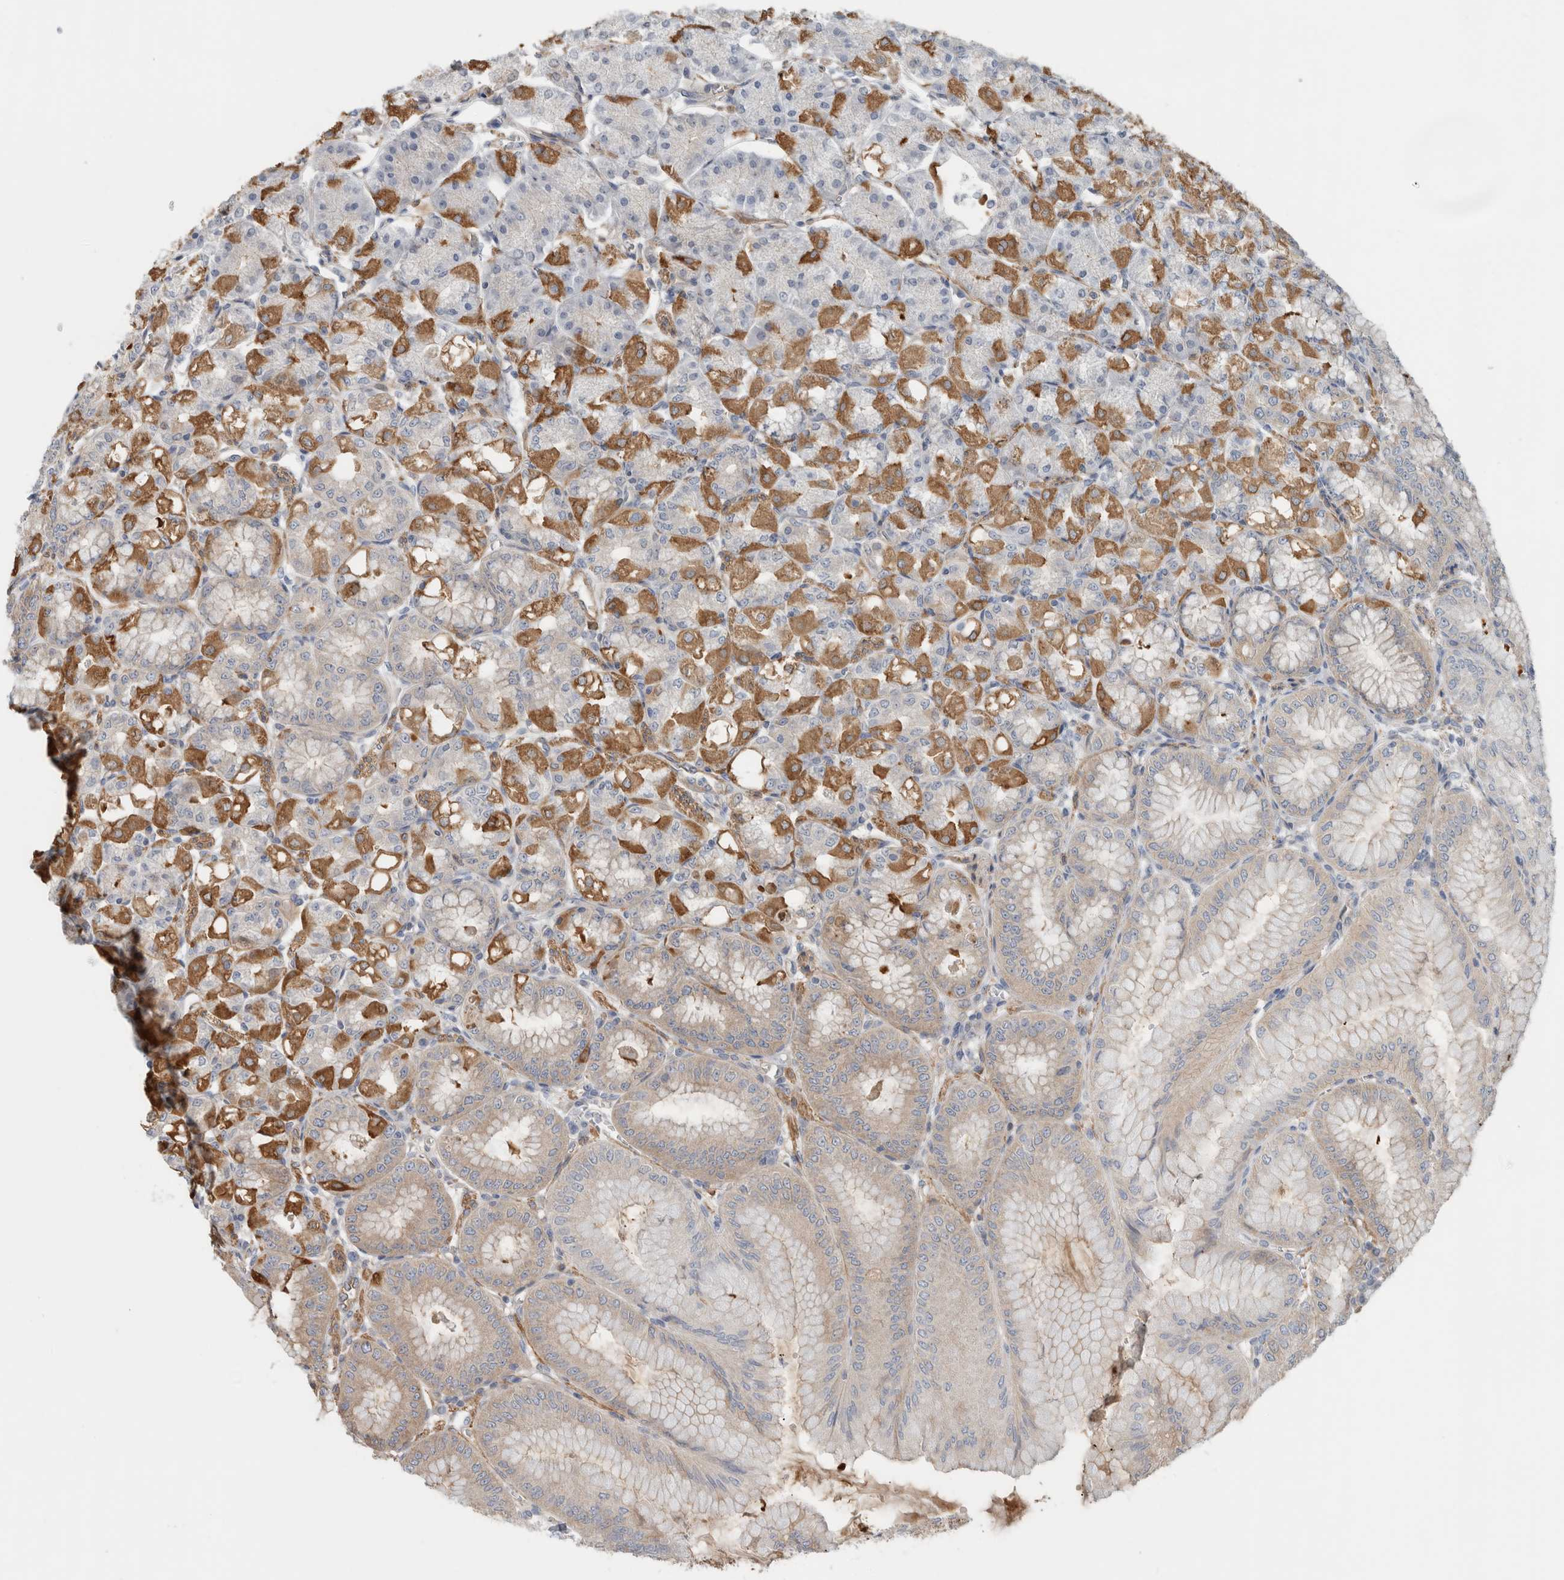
{"staining": {"intensity": "moderate", "quantity": "25%-75%", "location": "cytoplasmic/membranous"}, "tissue": "stomach", "cell_type": "Glandular cells", "image_type": "normal", "snomed": [{"axis": "morphology", "description": "Normal tissue, NOS"}, {"axis": "topography", "description": "Stomach, lower"}], "caption": "Moderate cytoplasmic/membranous expression is appreciated in approximately 25%-75% of glandular cells in normal stomach. (Stains: DAB in brown, nuclei in blue, Microscopy: brightfield microscopy at high magnification).", "gene": "CFI", "patient": {"sex": "male", "age": 71}}